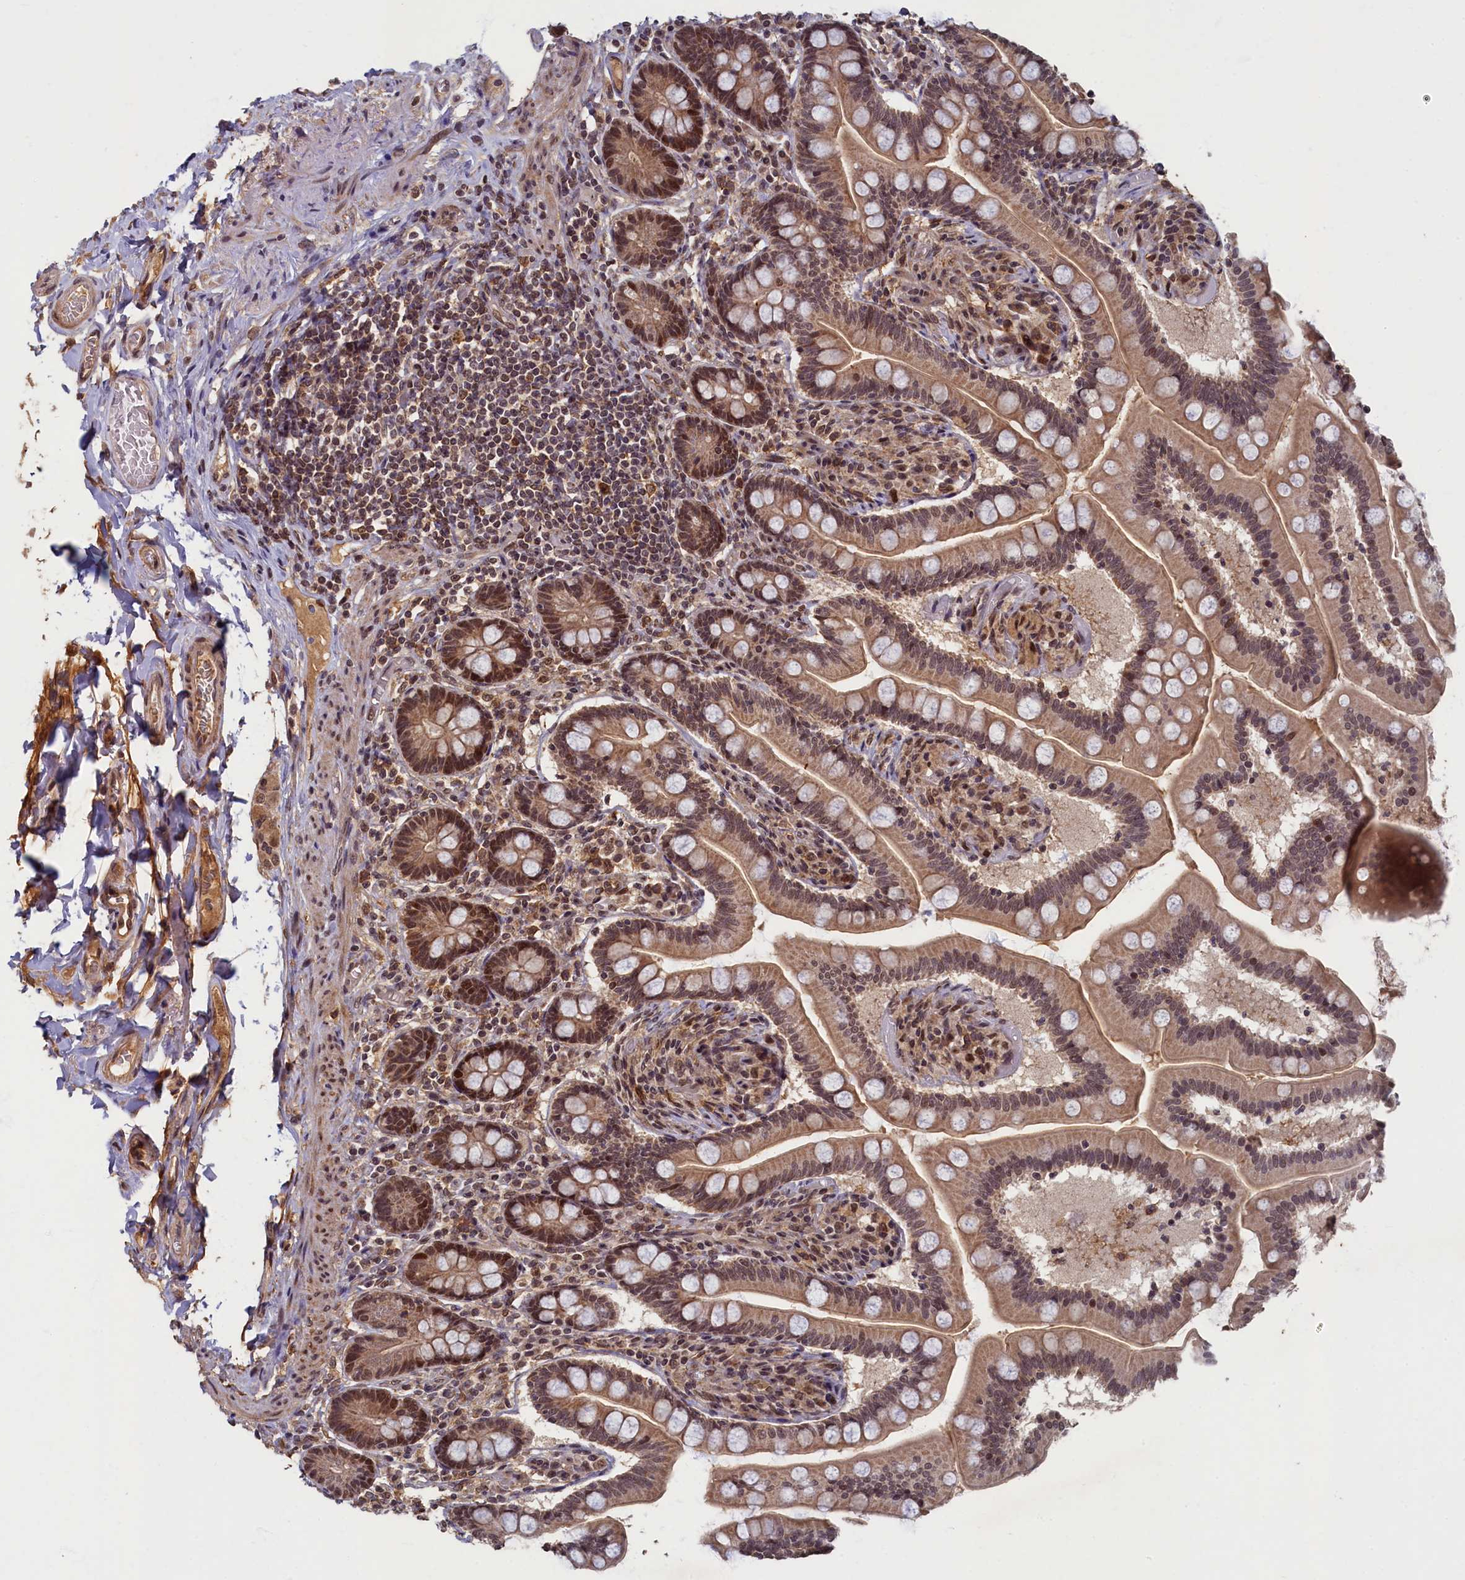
{"staining": {"intensity": "moderate", "quantity": ">75%", "location": "cytoplasmic/membranous,nuclear"}, "tissue": "small intestine", "cell_type": "Glandular cells", "image_type": "normal", "snomed": [{"axis": "morphology", "description": "Normal tissue, NOS"}, {"axis": "topography", "description": "Small intestine"}], "caption": "This micrograph exhibits immunohistochemistry staining of benign human small intestine, with medium moderate cytoplasmic/membranous,nuclear positivity in about >75% of glandular cells.", "gene": "BRCA1", "patient": {"sex": "female", "age": 64}}